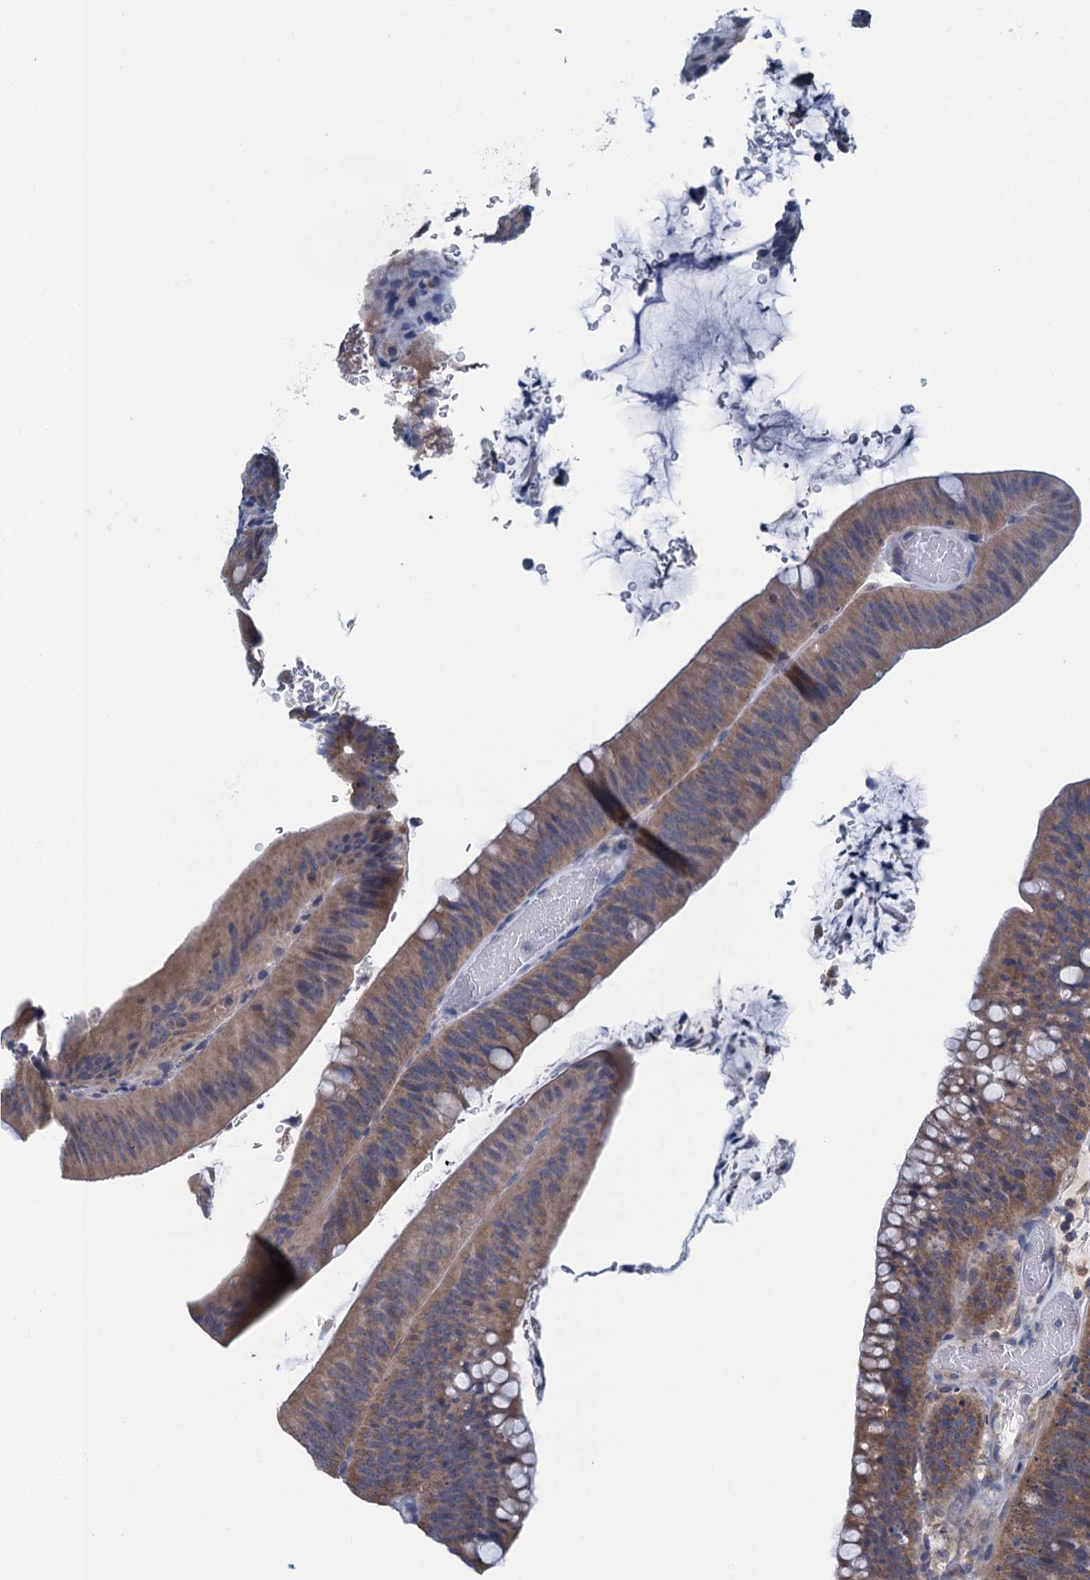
{"staining": {"intensity": "moderate", "quantity": "25%-75%", "location": "cytoplasmic/membranous"}, "tissue": "colorectal cancer", "cell_type": "Tumor cells", "image_type": "cancer", "snomed": [{"axis": "morphology", "description": "Normal tissue, NOS"}, {"axis": "topography", "description": "Colon"}], "caption": "The histopathology image displays a brown stain indicating the presence of a protein in the cytoplasmic/membranous of tumor cells in colorectal cancer.", "gene": "CTU2", "patient": {"sex": "female", "age": 82}}